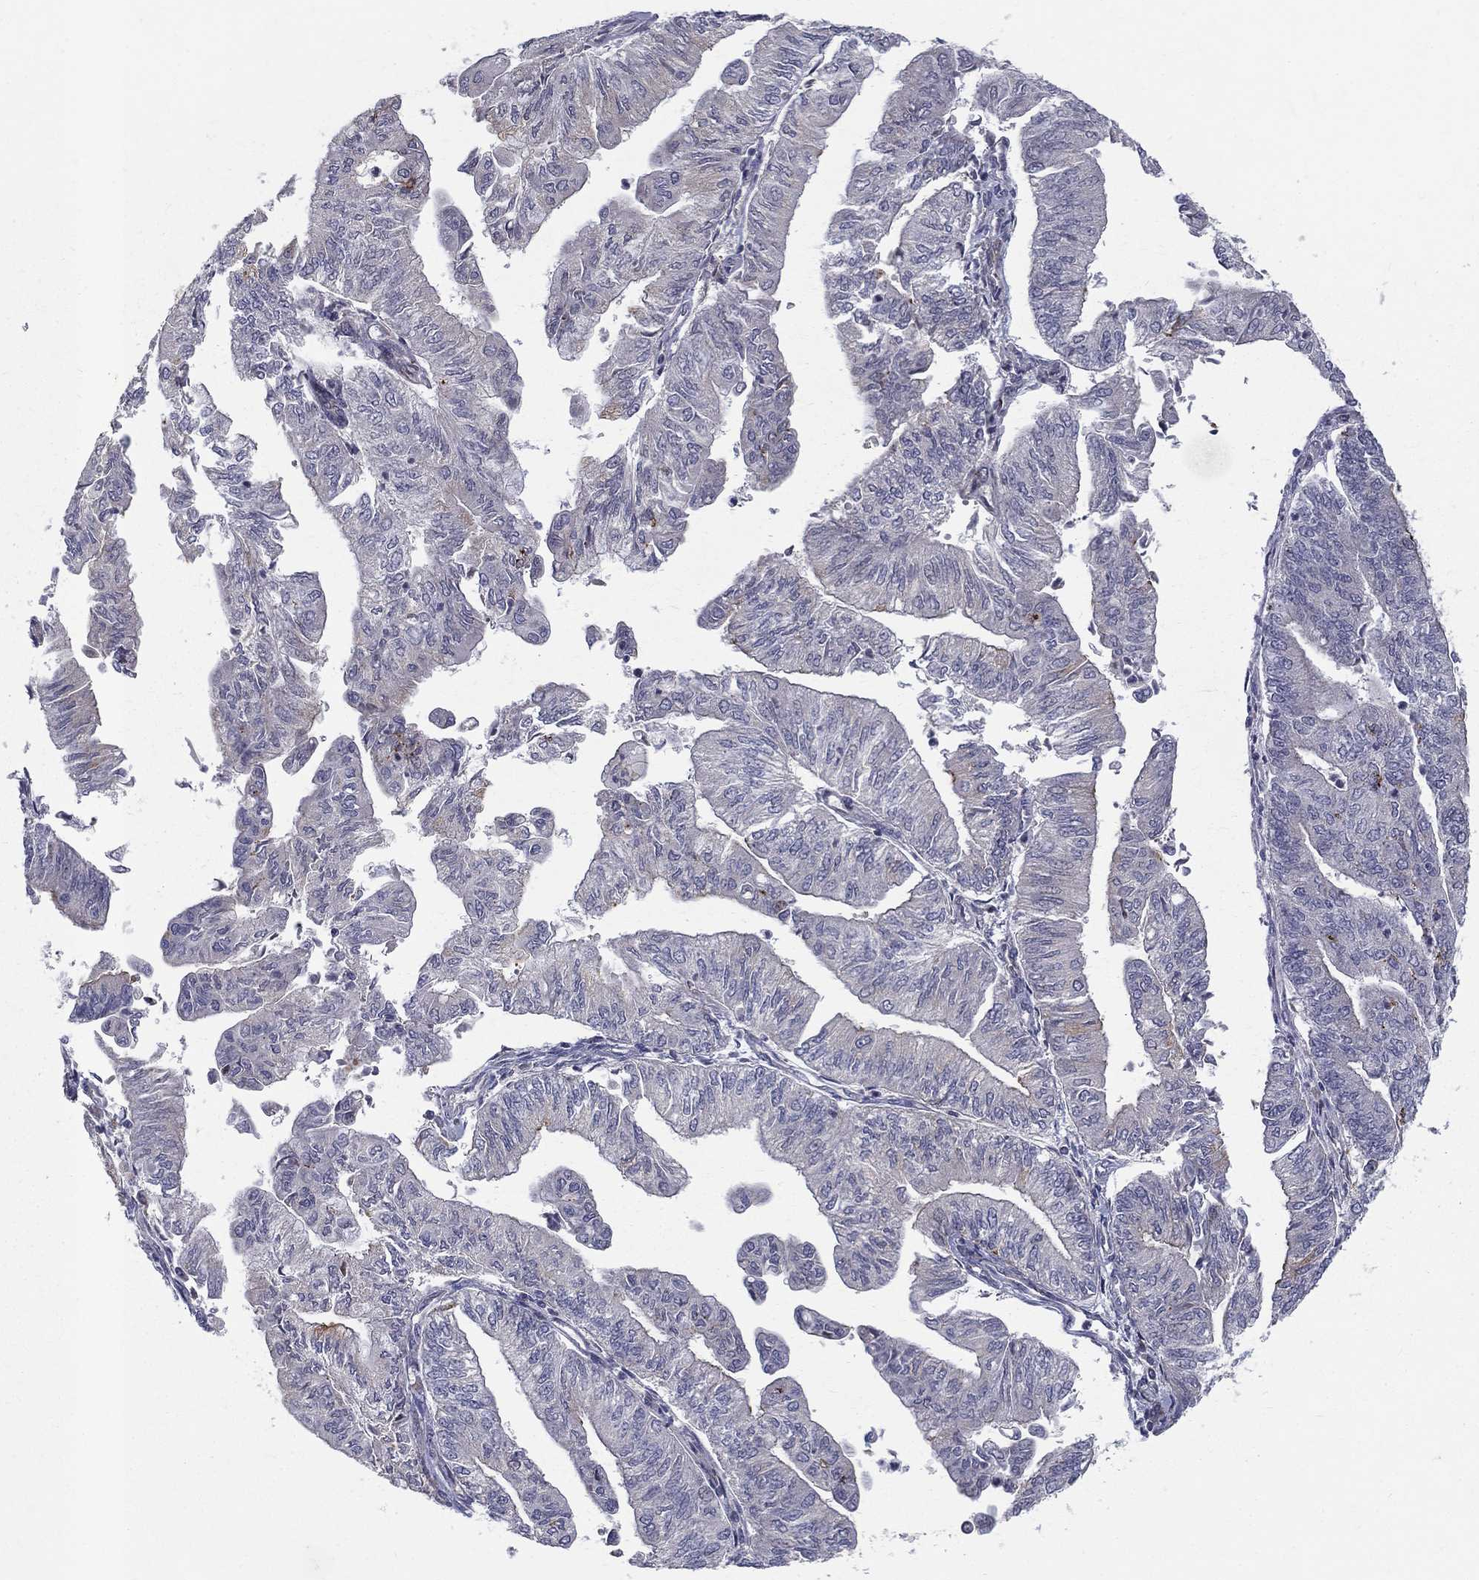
{"staining": {"intensity": "negative", "quantity": "none", "location": "none"}, "tissue": "endometrial cancer", "cell_type": "Tumor cells", "image_type": "cancer", "snomed": [{"axis": "morphology", "description": "Adenocarcinoma, NOS"}, {"axis": "topography", "description": "Endometrium"}], "caption": "Tumor cells show no significant protein positivity in adenocarcinoma (endometrial).", "gene": "WDR19", "patient": {"sex": "female", "age": 59}}